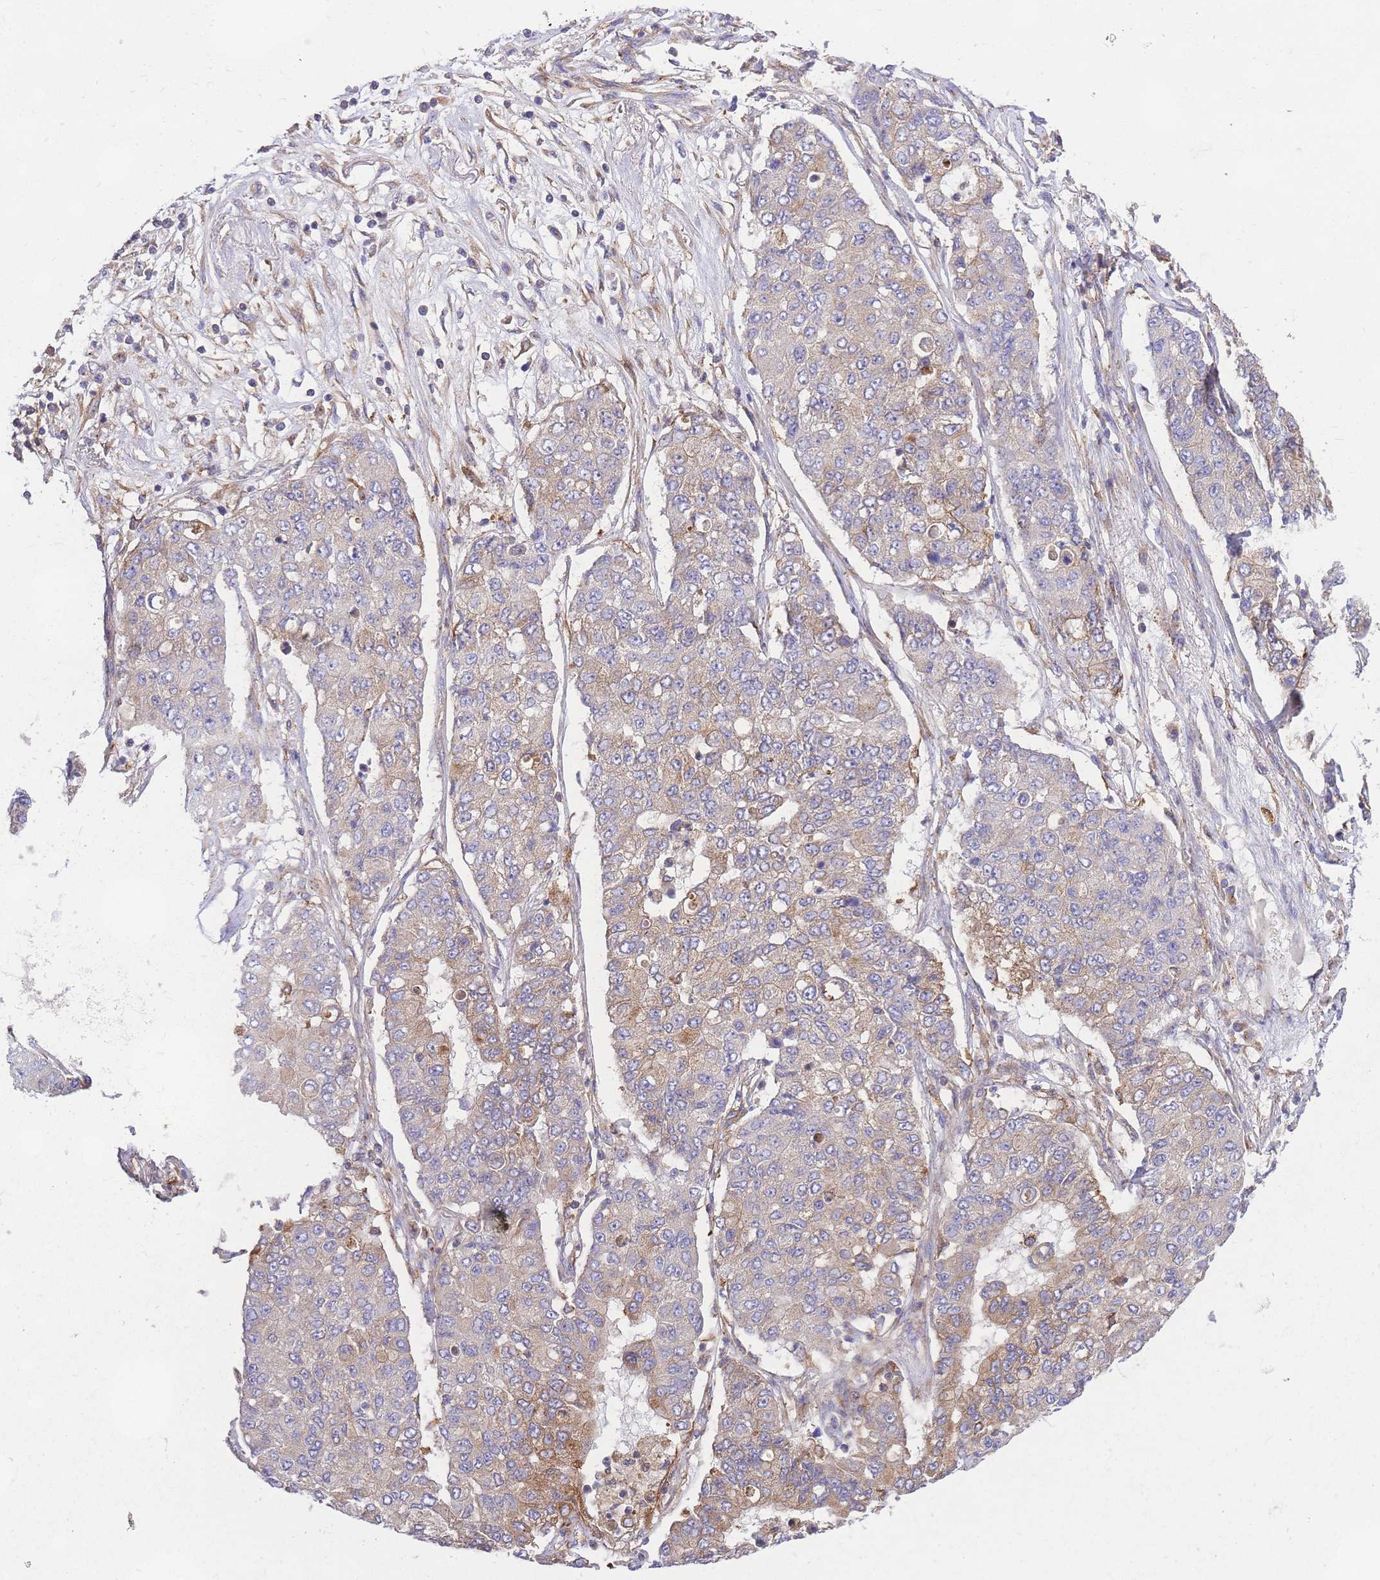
{"staining": {"intensity": "moderate", "quantity": "<25%", "location": "cytoplasmic/membranous"}, "tissue": "lung cancer", "cell_type": "Tumor cells", "image_type": "cancer", "snomed": [{"axis": "morphology", "description": "Squamous cell carcinoma, NOS"}, {"axis": "topography", "description": "Lung"}], "caption": "IHC image of neoplastic tissue: squamous cell carcinoma (lung) stained using immunohistochemistry demonstrates low levels of moderate protein expression localized specifically in the cytoplasmic/membranous of tumor cells, appearing as a cytoplasmic/membranous brown color.", "gene": "INSYN2B", "patient": {"sex": "male", "age": 74}}